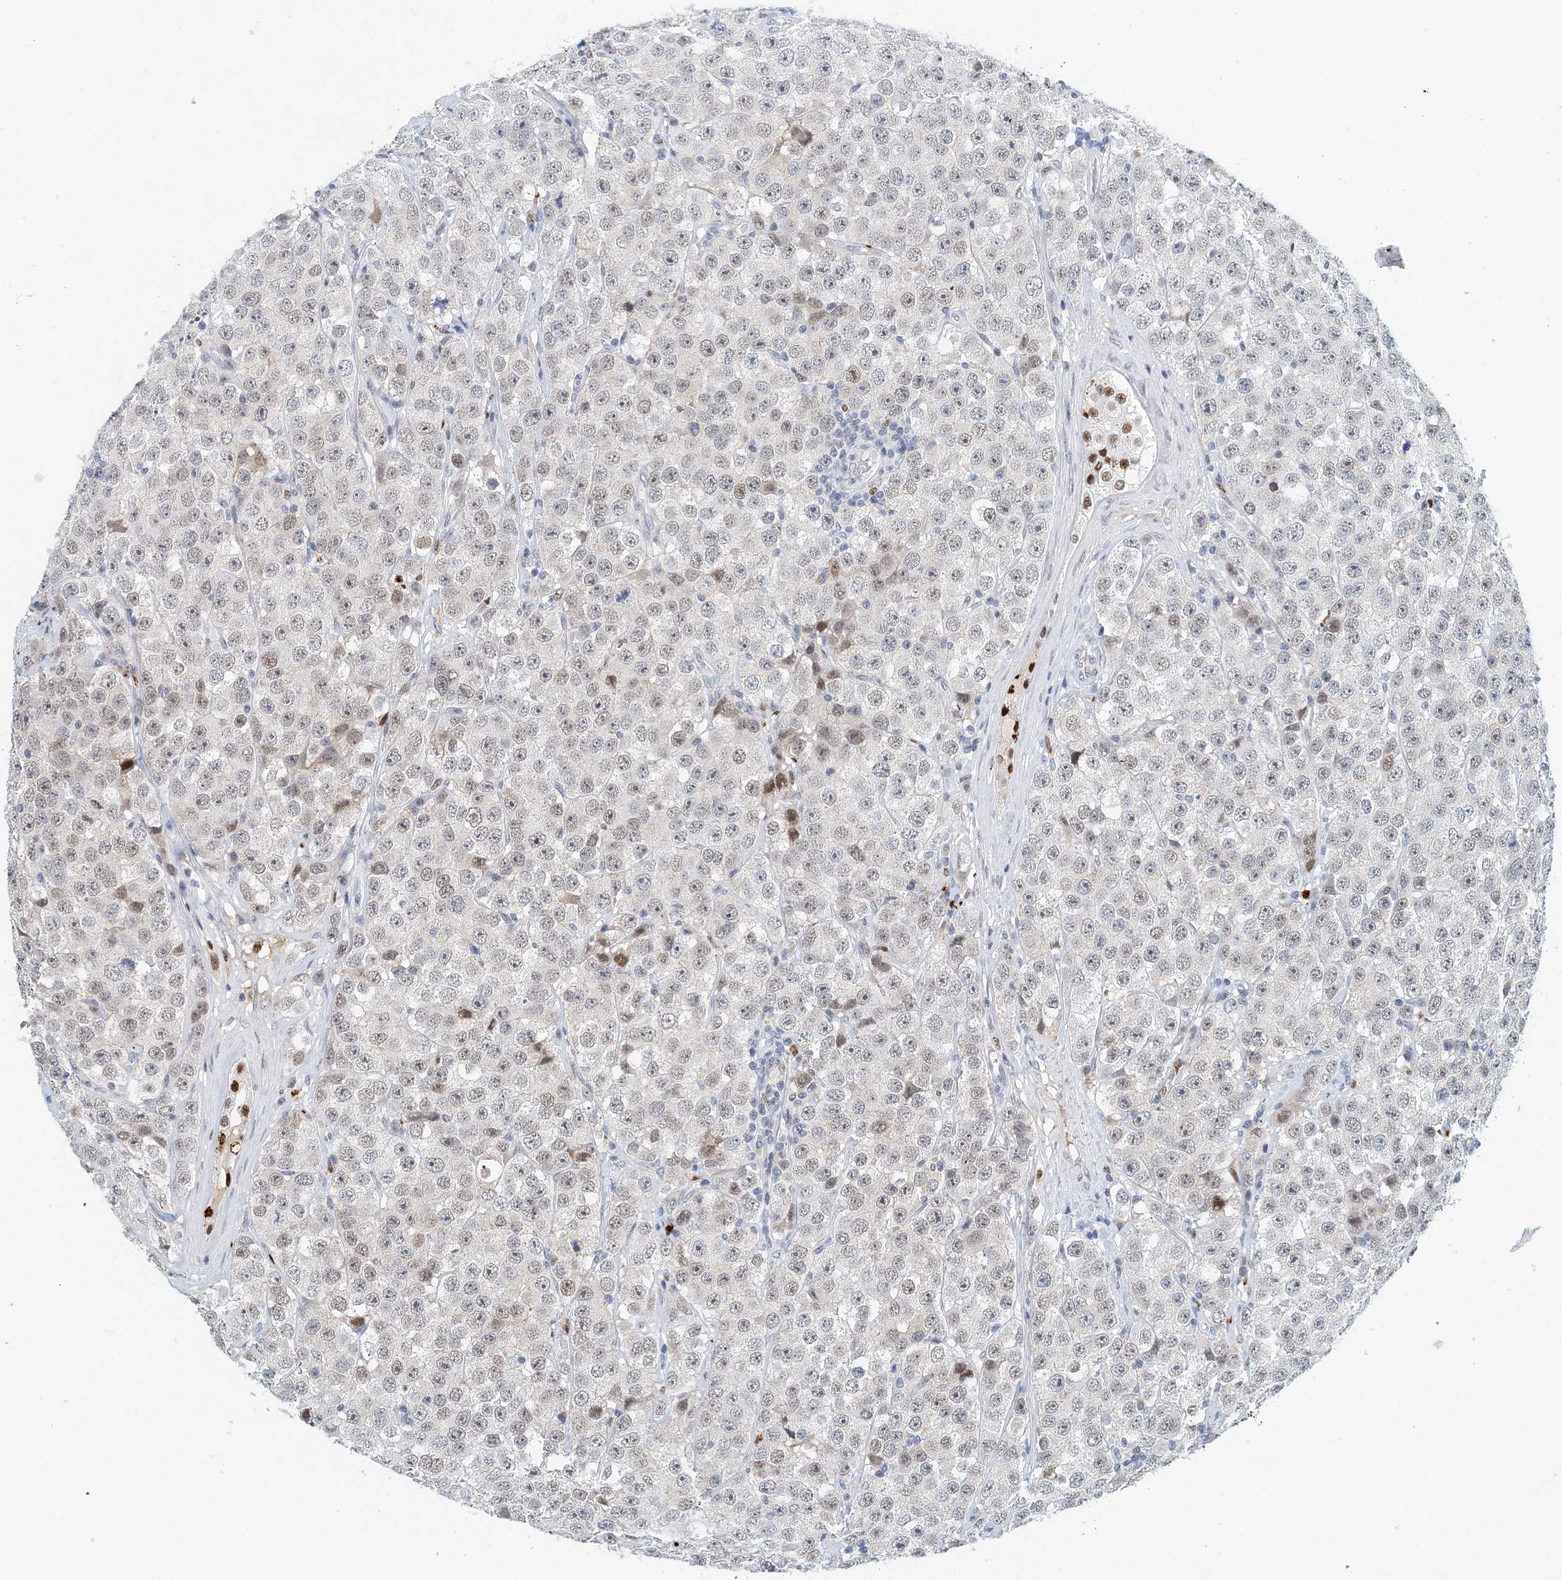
{"staining": {"intensity": "negative", "quantity": "none", "location": "none"}, "tissue": "testis cancer", "cell_type": "Tumor cells", "image_type": "cancer", "snomed": [{"axis": "morphology", "description": "Seminoma, NOS"}, {"axis": "topography", "description": "Testis"}], "caption": "Tumor cells are negative for protein expression in human testis cancer.", "gene": "KPNA4", "patient": {"sex": "male", "age": 28}}